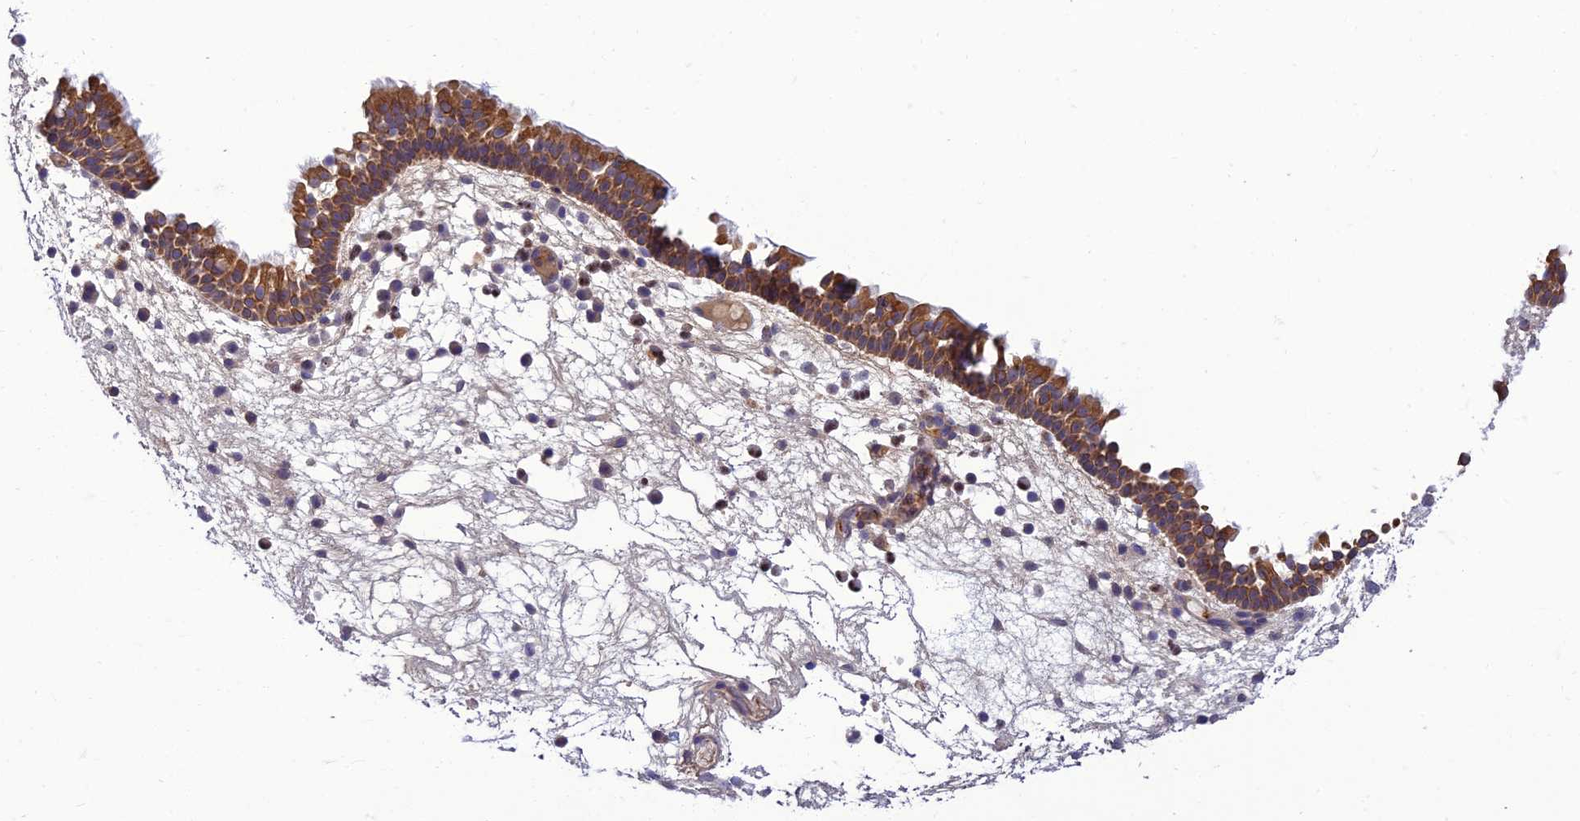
{"staining": {"intensity": "strong", "quantity": ">75%", "location": "cytoplasmic/membranous"}, "tissue": "nasopharynx", "cell_type": "Respiratory epithelial cells", "image_type": "normal", "snomed": [{"axis": "morphology", "description": "Normal tissue, NOS"}, {"axis": "morphology", "description": "Inflammation, NOS"}, {"axis": "morphology", "description": "Malignant melanoma, Metastatic site"}, {"axis": "topography", "description": "Nasopharynx"}], "caption": "Nasopharynx stained with immunohistochemistry (IHC) demonstrates strong cytoplasmic/membranous staining in about >75% of respiratory epithelial cells.", "gene": "IRAK3", "patient": {"sex": "male", "age": 70}}